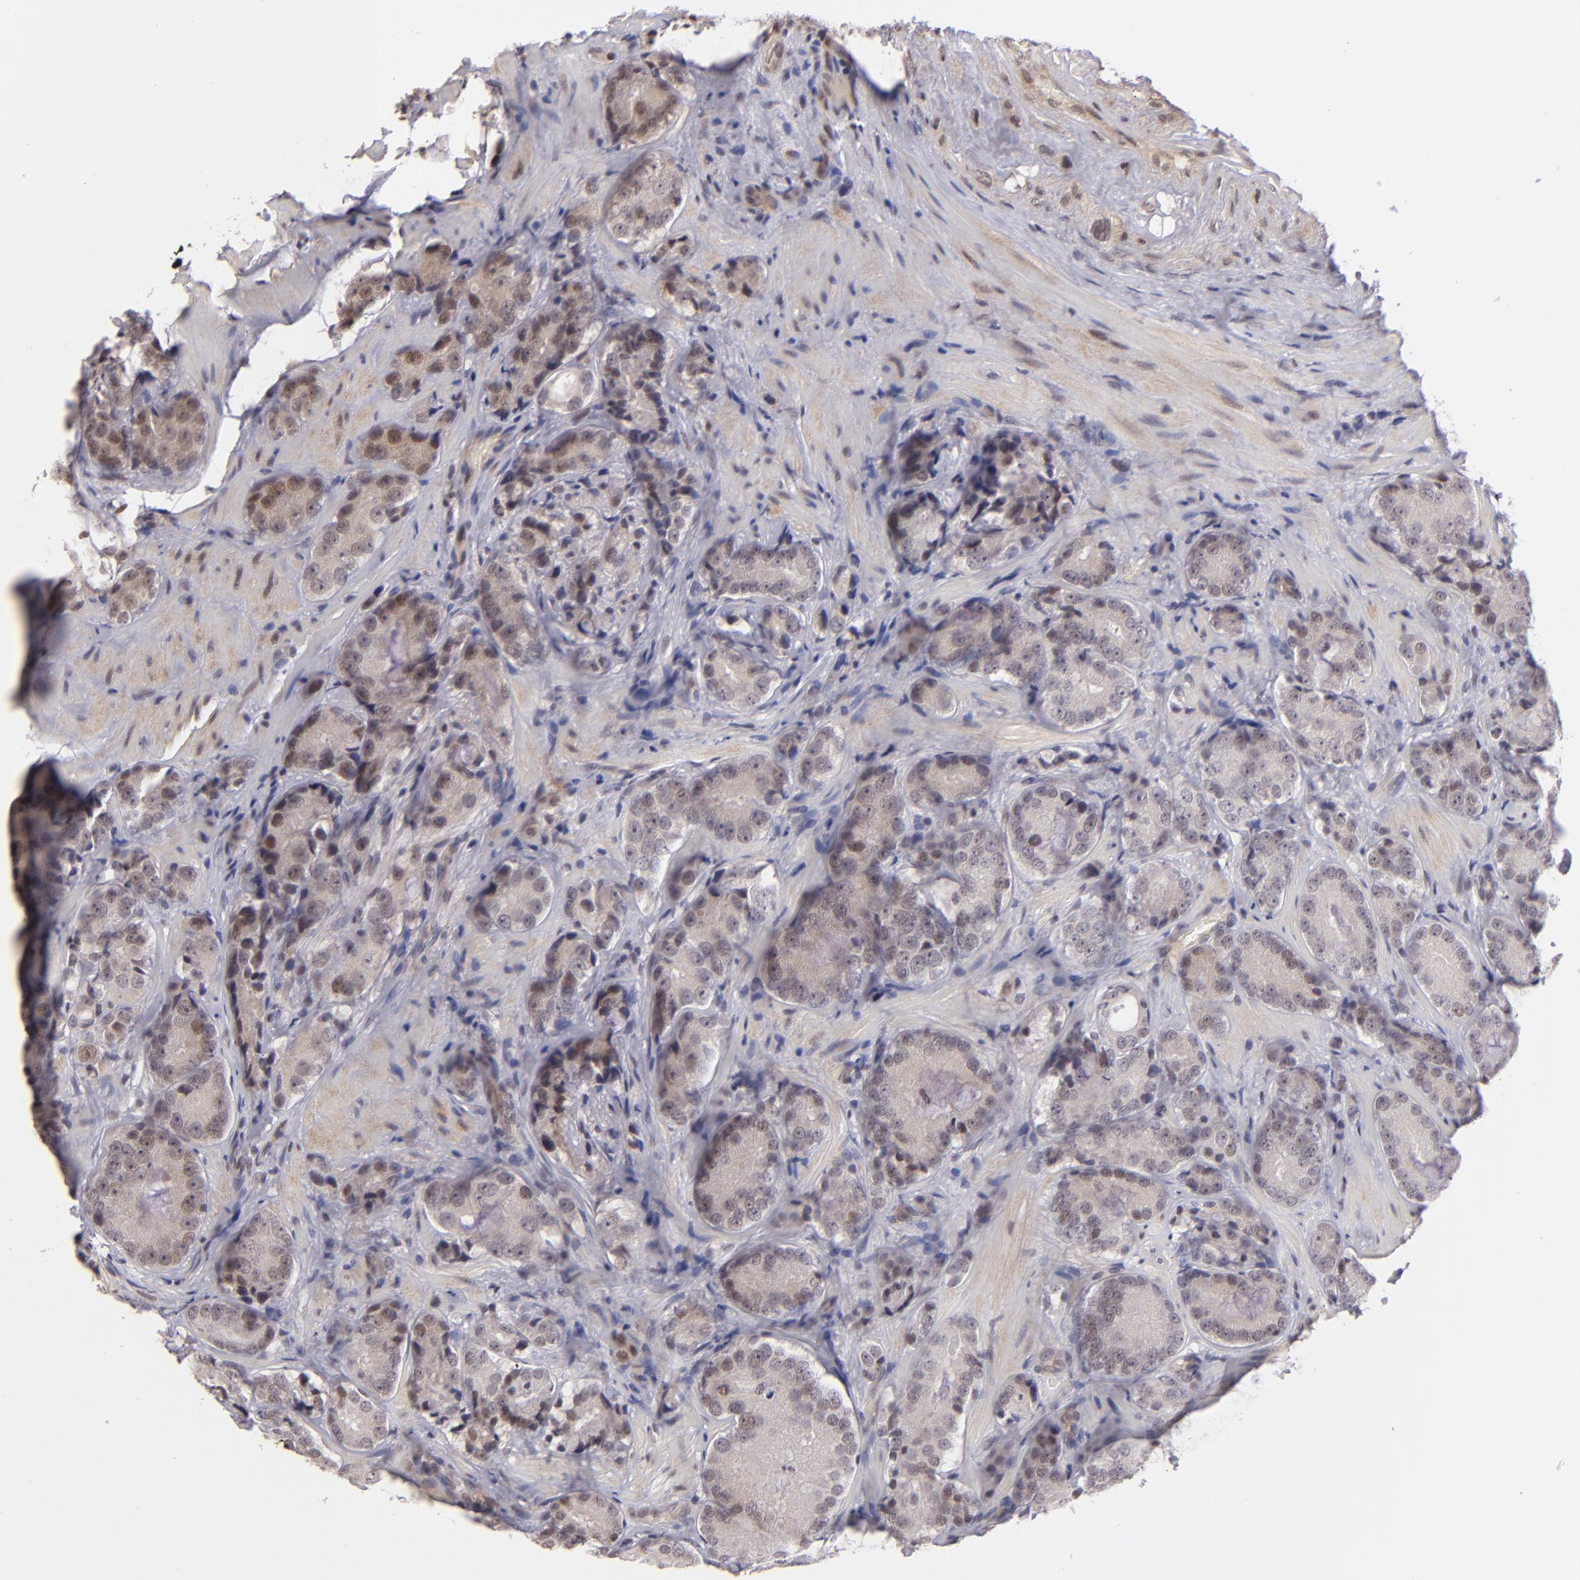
{"staining": {"intensity": "moderate", "quantity": "<25%", "location": "nuclear"}, "tissue": "prostate cancer", "cell_type": "Tumor cells", "image_type": "cancer", "snomed": [{"axis": "morphology", "description": "Adenocarcinoma, High grade"}, {"axis": "topography", "description": "Prostate"}], "caption": "A micrograph of adenocarcinoma (high-grade) (prostate) stained for a protein reveals moderate nuclear brown staining in tumor cells. The protein of interest is shown in brown color, while the nuclei are stained blue.", "gene": "RARB", "patient": {"sex": "male", "age": 70}}